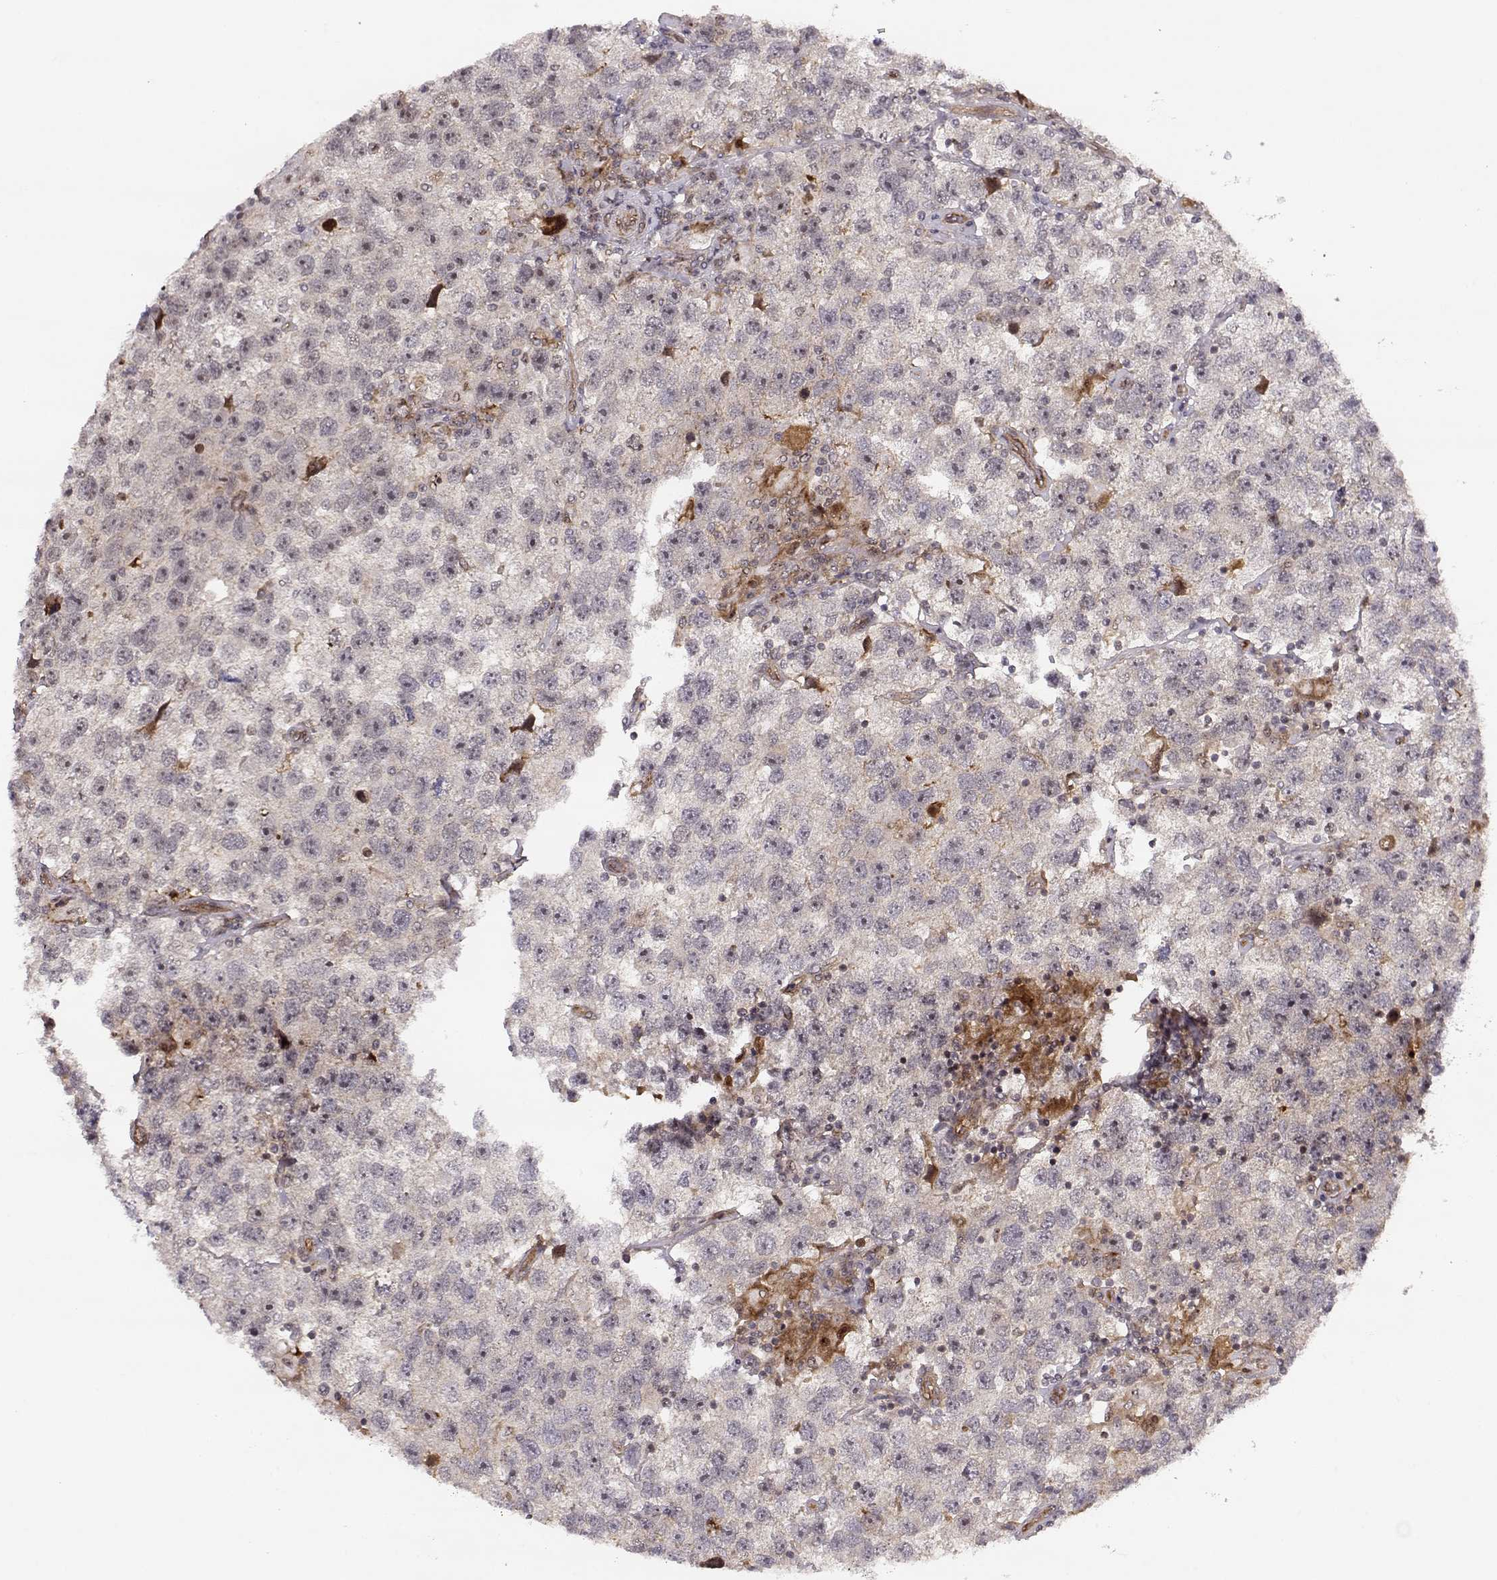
{"staining": {"intensity": "weak", "quantity": "<25%", "location": "cytoplasmic/membranous"}, "tissue": "testis cancer", "cell_type": "Tumor cells", "image_type": "cancer", "snomed": [{"axis": "morphology", "description": "Seminoma, NOS"}, {"axis": "topography", "description": "Testis"}], "caption": "Testis seminoma was stained to show a protein in brown. There is no significant expression in tumor cells. The staining is performed using DAB (3,3'-diaminobenzidine) brown chromogen with nuclei counter-stained in using hematoxylin.", "gene": "CIR1", "patient": {"sex": "male", "age": 26}}